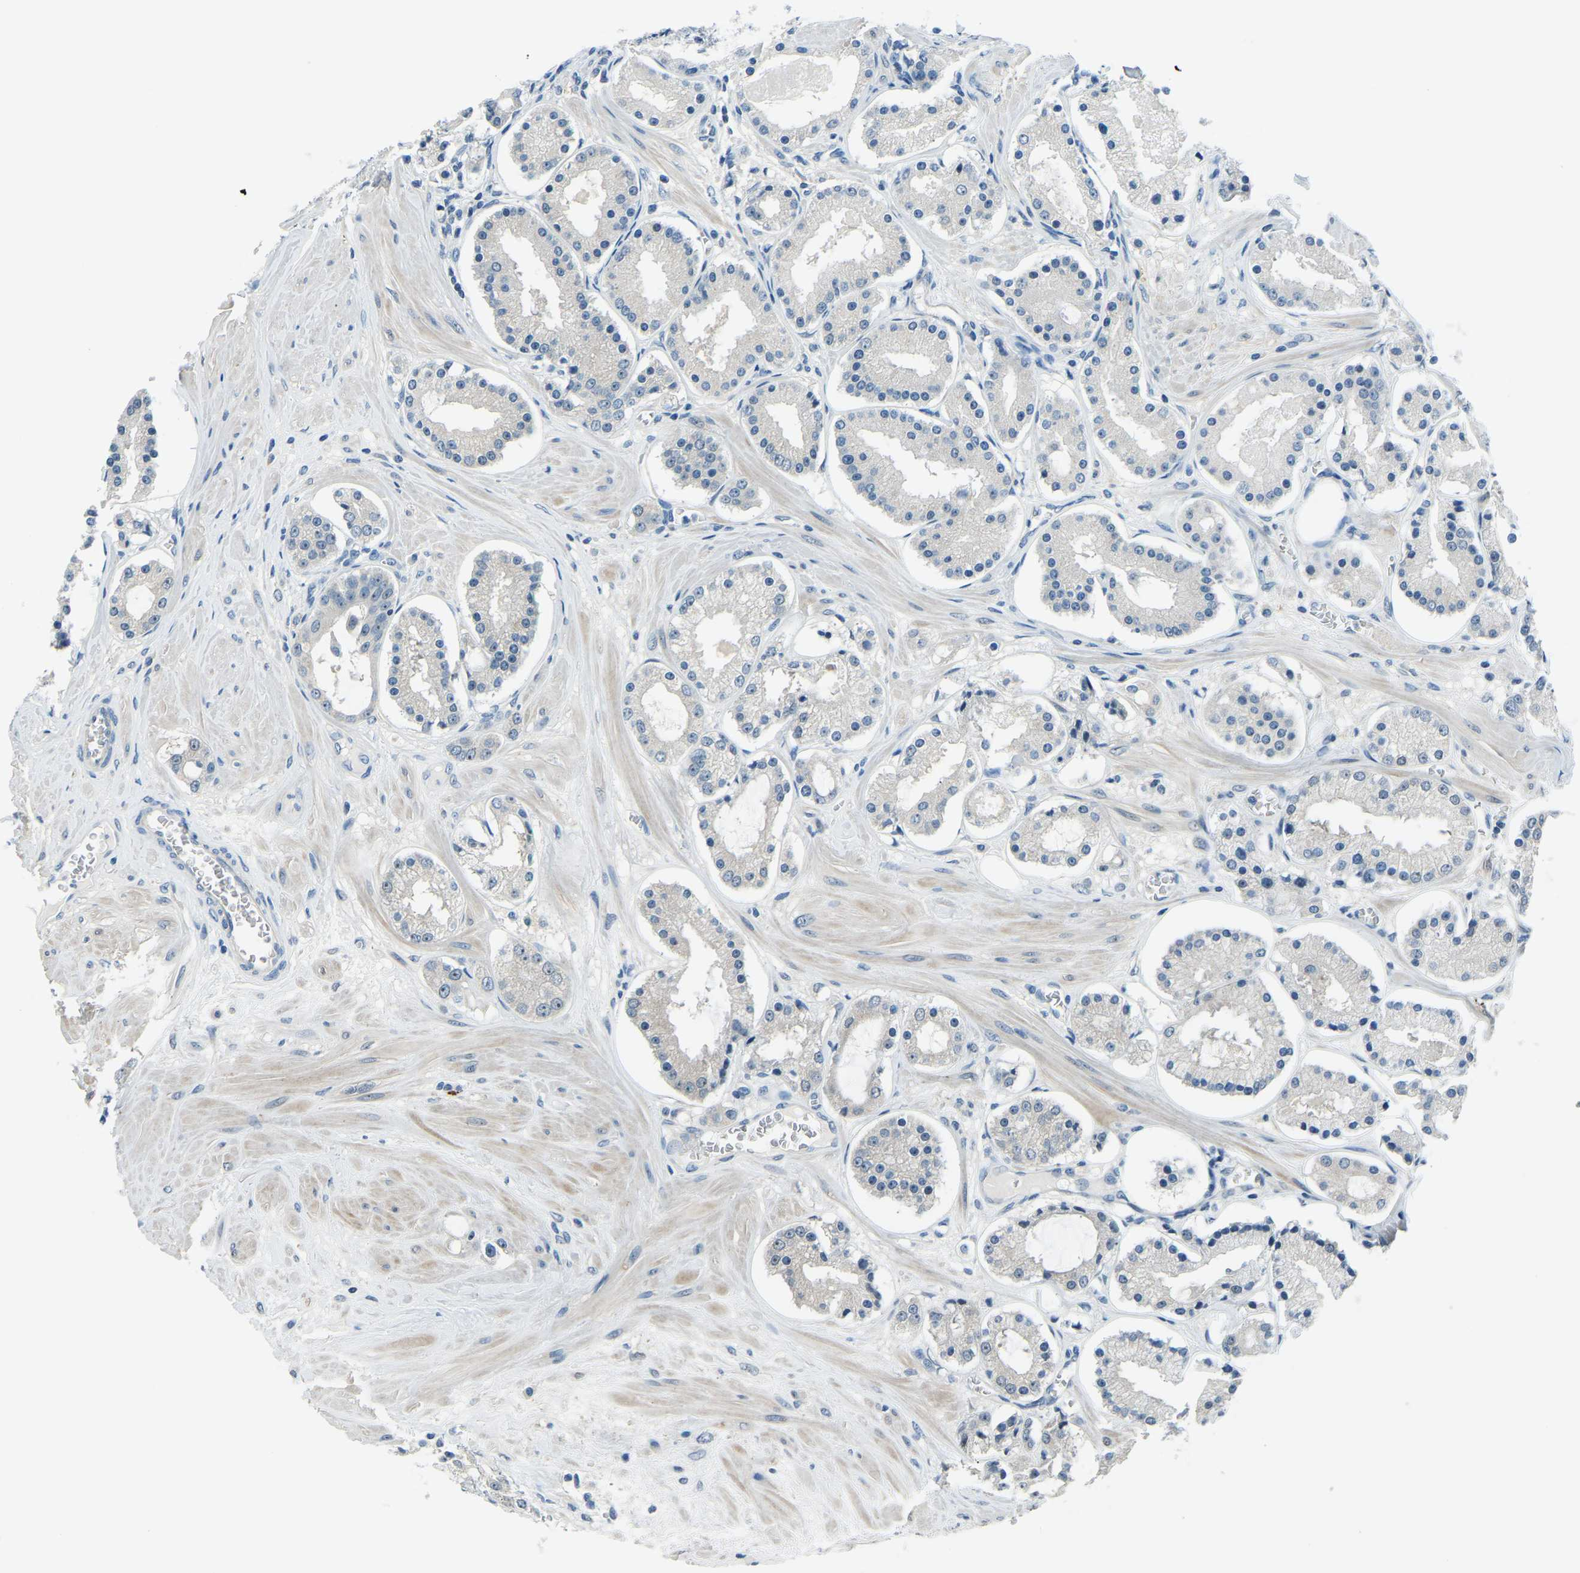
{"staining": {"intensity": "negative", "quantity": "none", "location": "none"}, "tissue": "prostate cancer", "cell_type": "Tumor cells", "image_type": "cancer", "snomed": [{"axis": "morphology", "description": "Adenocarcinoma, High grade"}, {"axis": "topography", "description": "Prostate"}], "caption": "Immunohistochemistry (IHC) of human prostate cancer reveals no positivity in tumor cells.", "gene": "RRP1", "patient": {"sex": "male", "age": 66}}